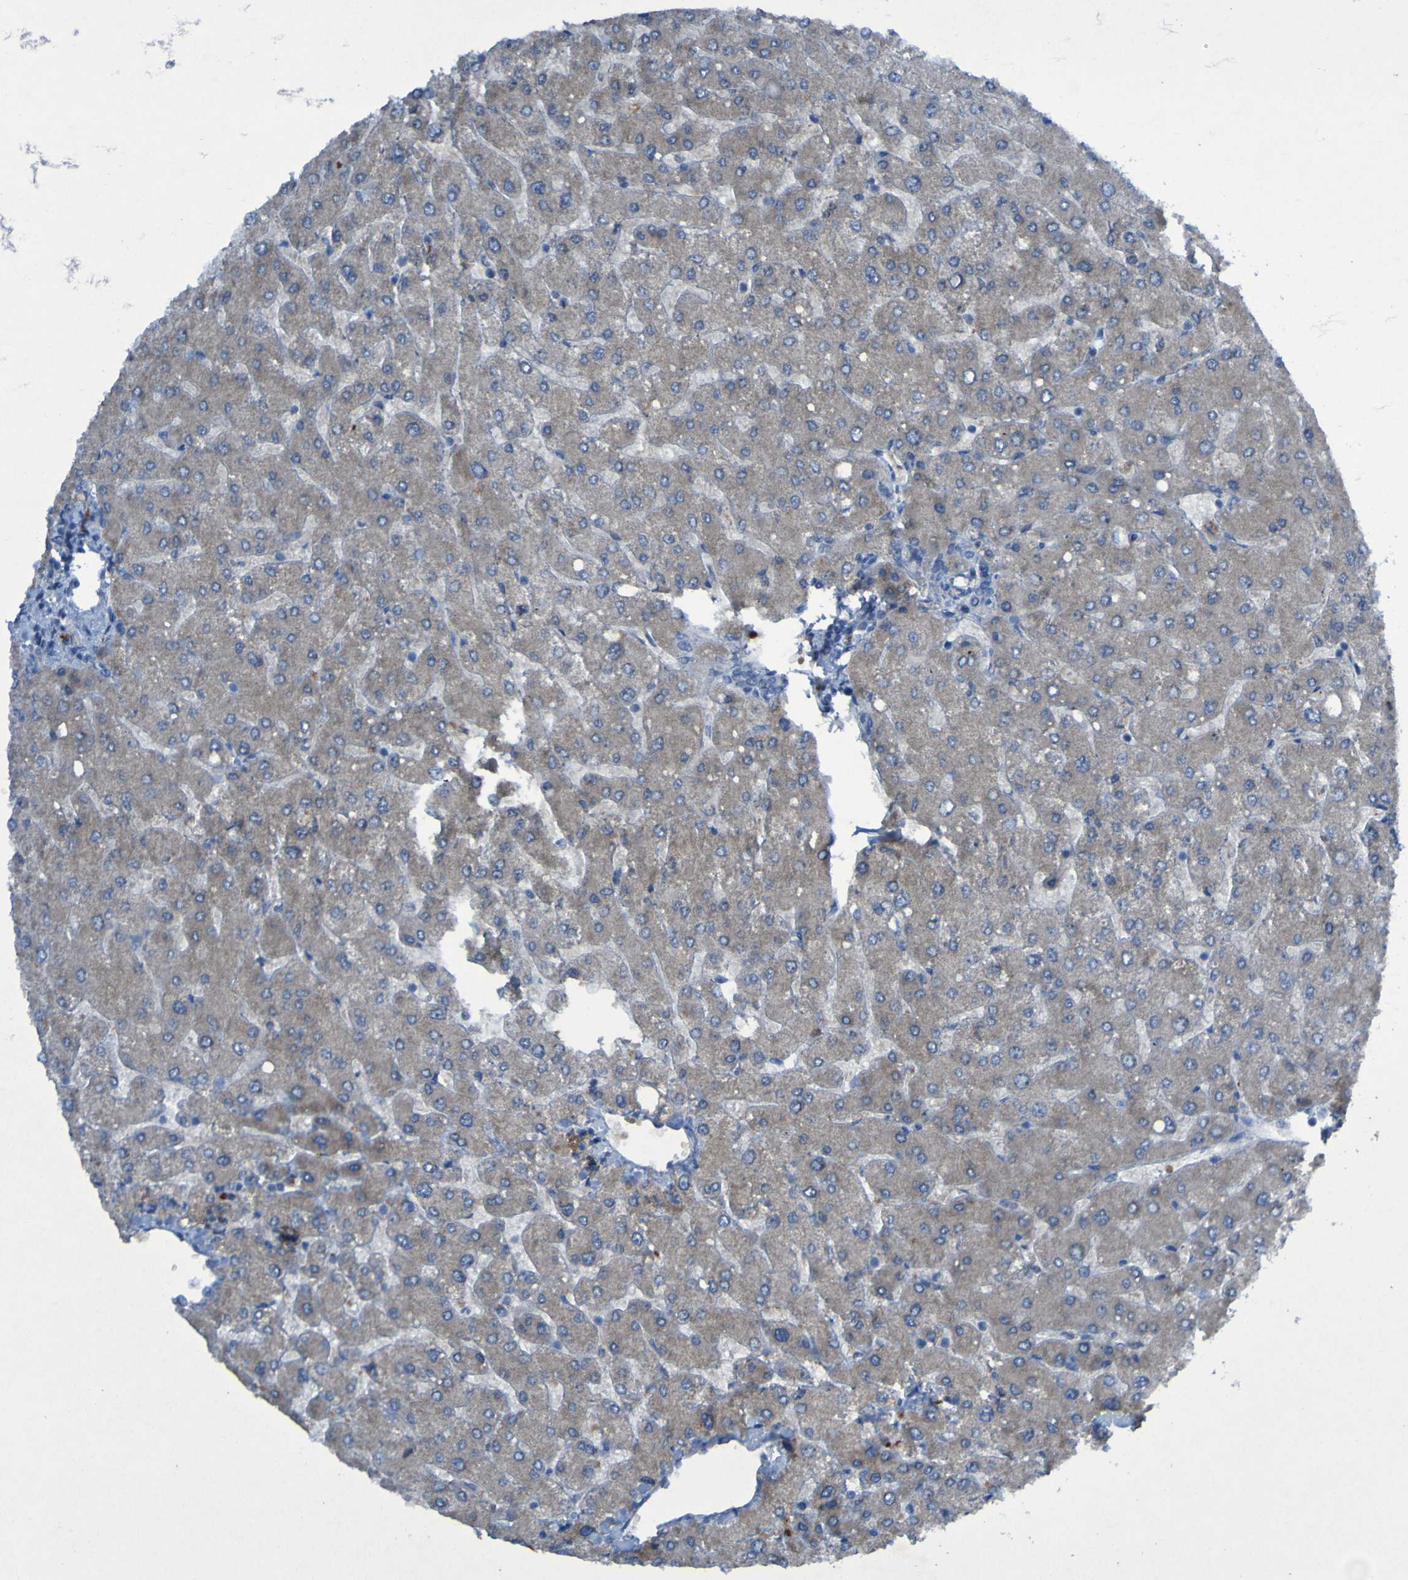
{"staining": {"intensity": "negative", "quantity": "none", "location": "none"}, "tissue": "liver", "cell_type": "Cholangiocytes", "image_type": "normal", "snomed": [{"axis": "morphology", "description": "Normal tissue, NOS"}, {"axis": "topography", "description": "Liver"}], "caption": "Immunohistochemistry (IHC) histopathology image of unremarkable liver: liver stained with DAB reveals no significant protein staining in cholangiocytes.", "gene": "SGK2", "patient": {"sex": "male", "age": 55}}